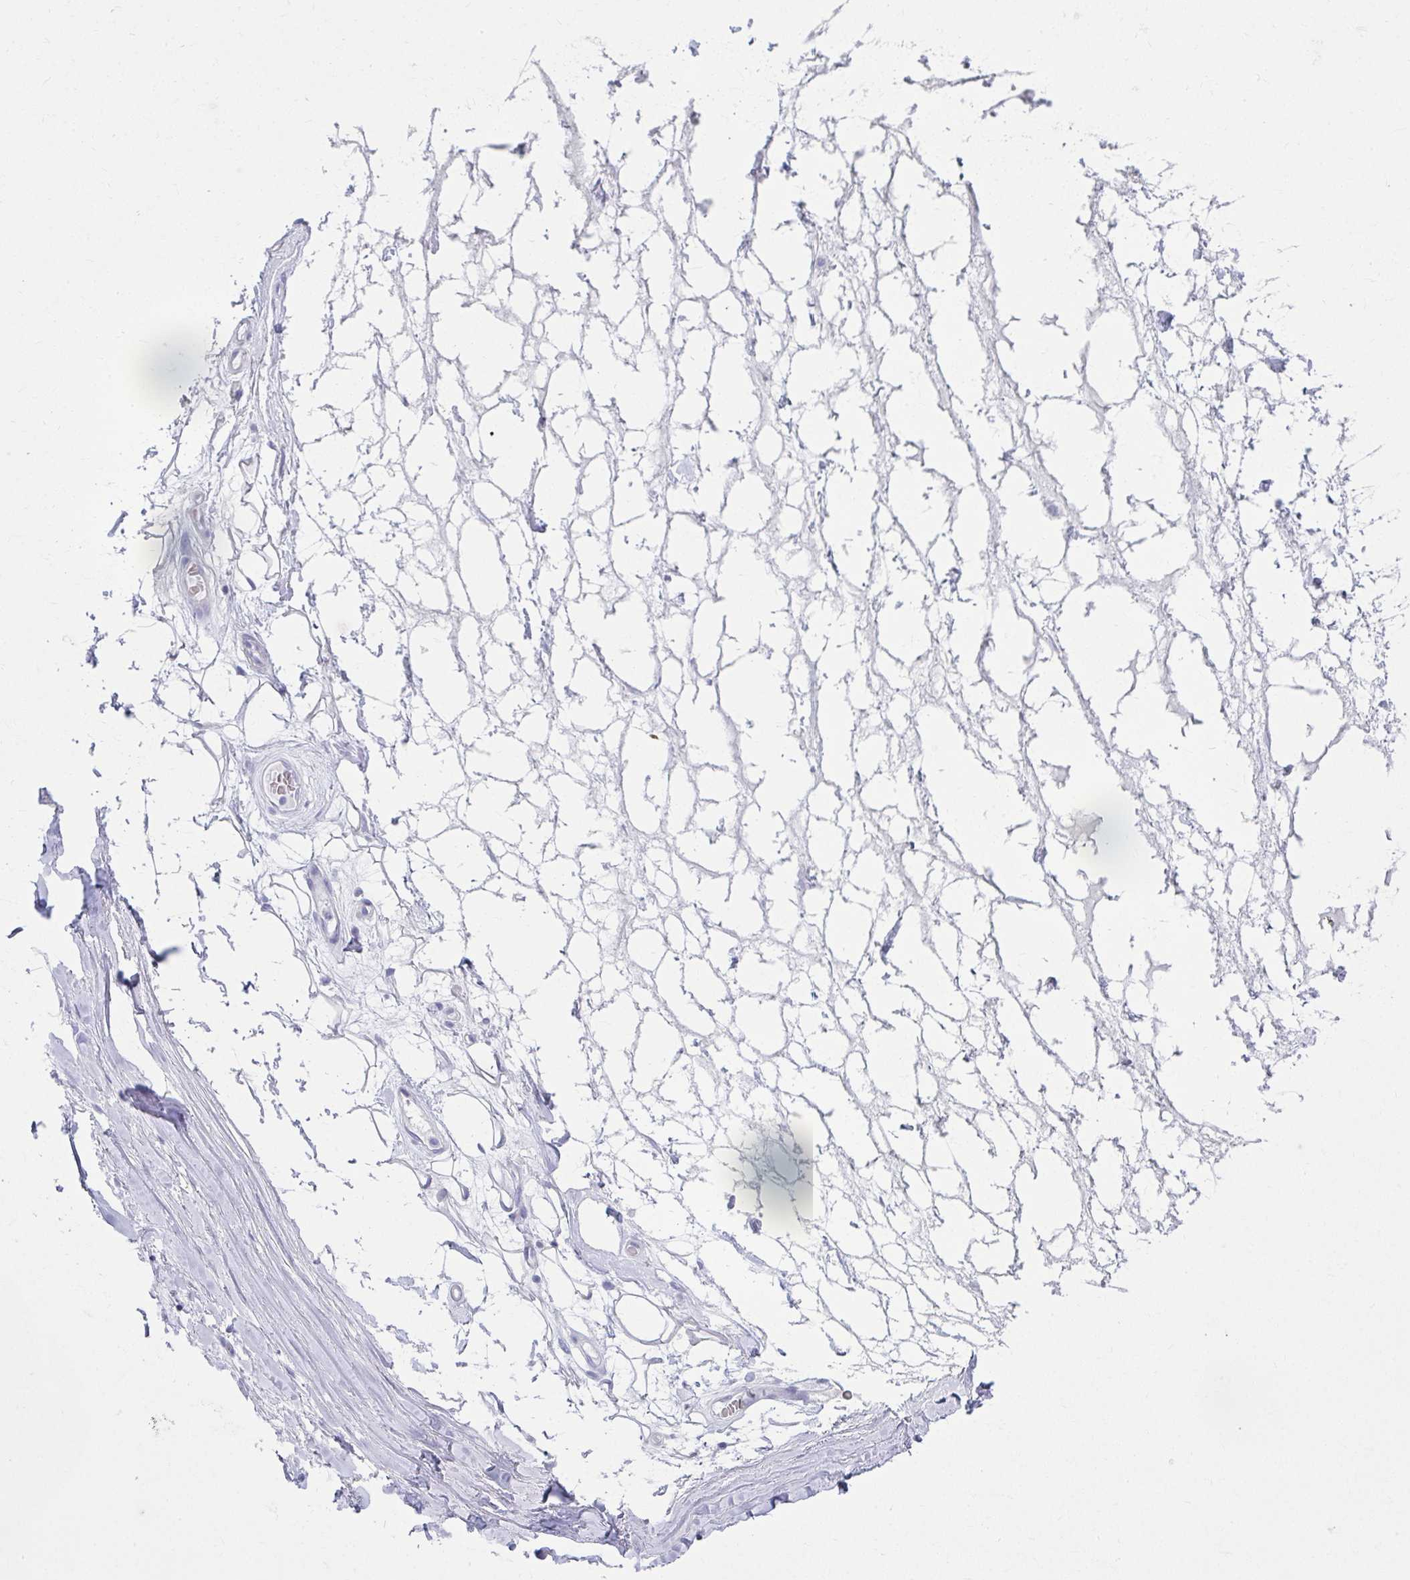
{"staining": {"intensity": "negative", "quantity": "none", "location": "none"}, "tissue": "adipose tissue", "cell_type": "Adipocytes", "image_type": "normal", "snomed": [{"axis": "morphology", "description": "Normal tissue, NOS"}, {"axis": "topography", "description": "Lymph node"}, {"axis": "topography", "description": "Cartilage tissue"}, {"axis": "topography", "description": "Nasopharynx"}], "caption": "This is an IHC micrograph of benign adipose tissue. There is no positivity in adipocytes.", "gene": "ATP4B", "patient": {"sex": "male", "age": 63}}